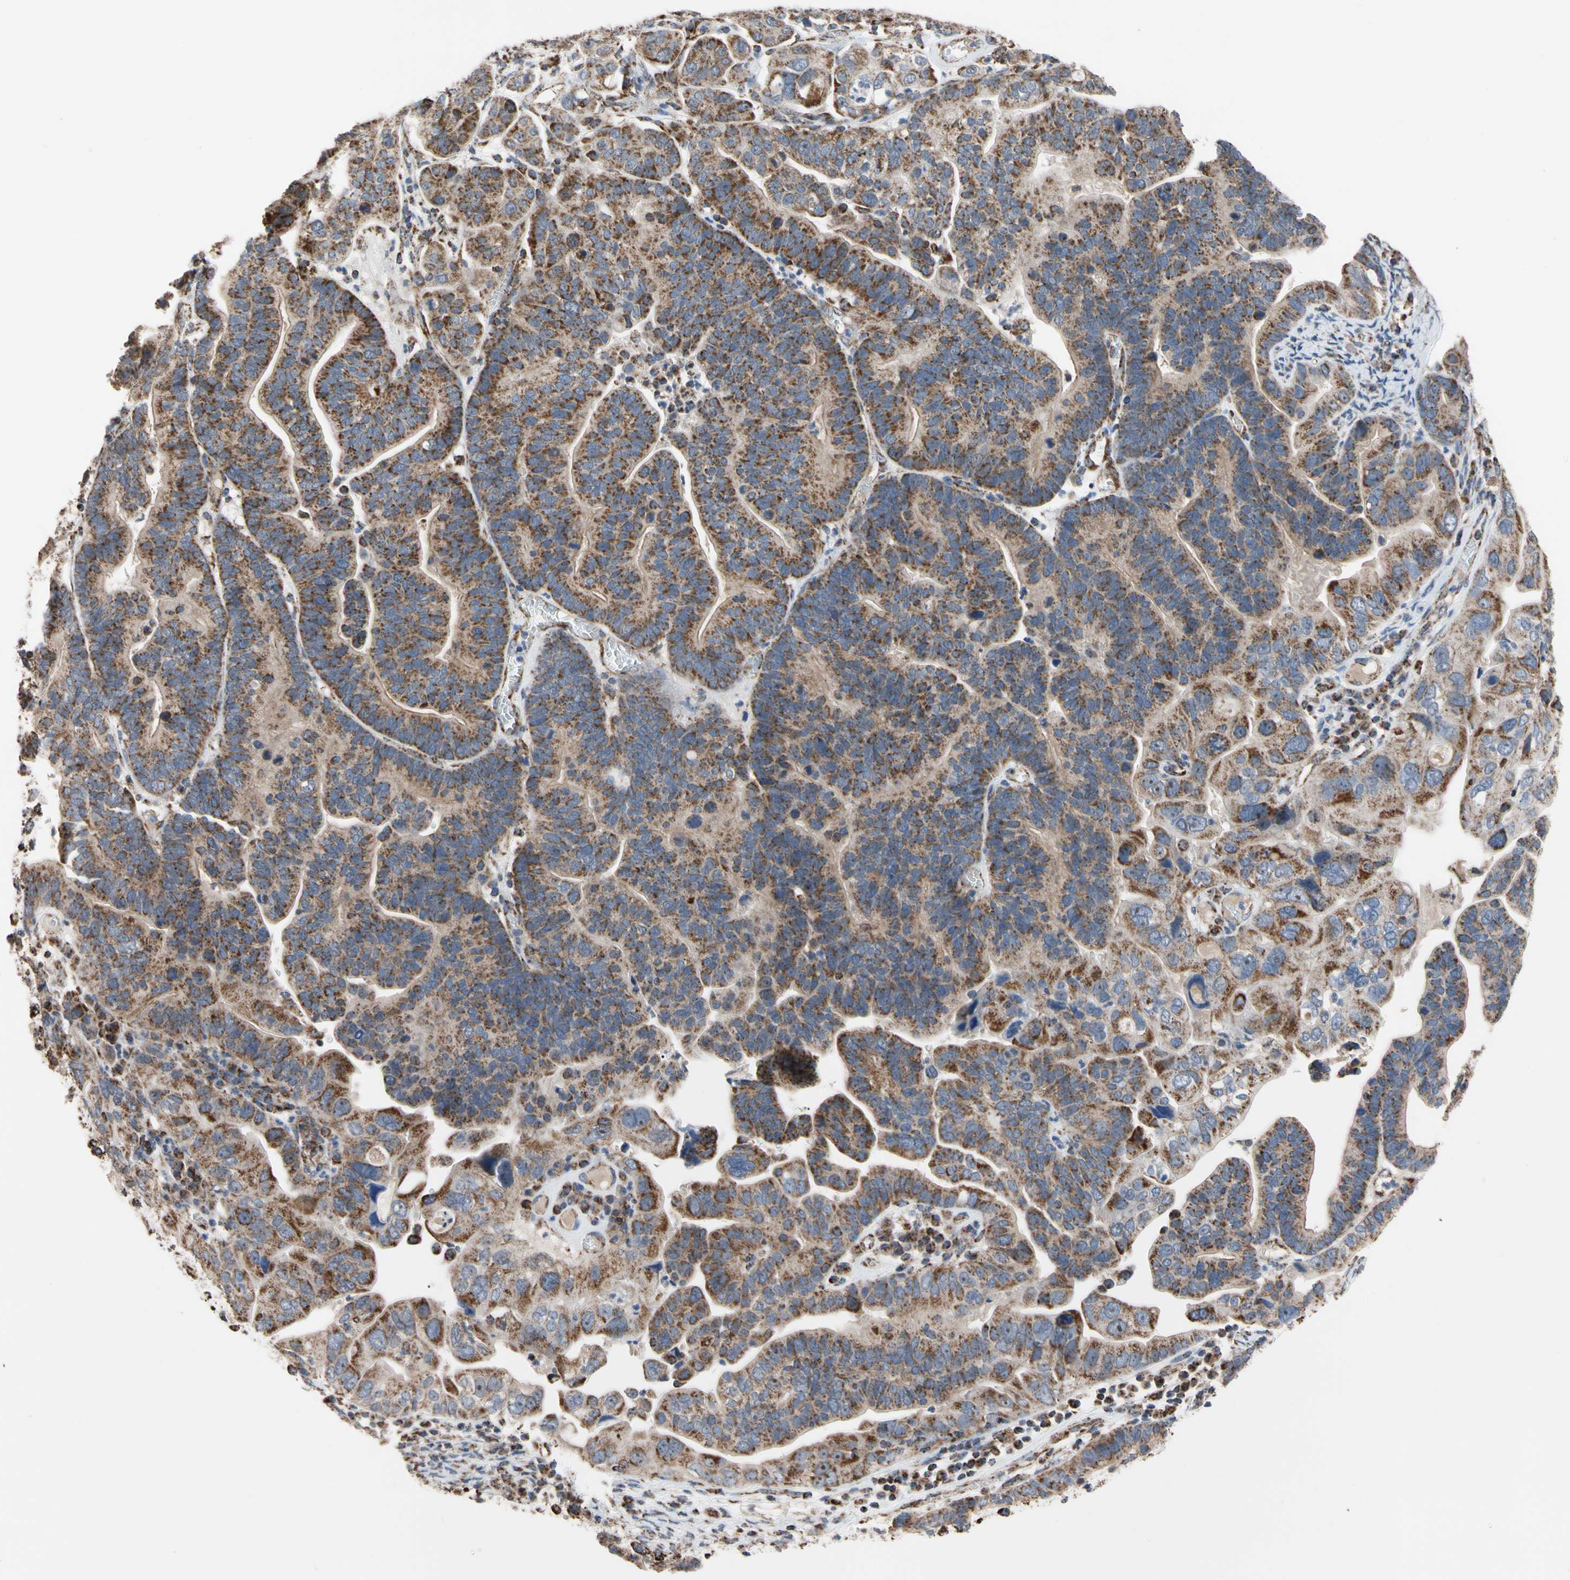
{"staining": {"intensity": "moderate", "quantity": ">75%", "location": "cytoplasmic/membranous"}, "tissue": "ovarian cancer", "cell_type": "Tumor cells", "image_type": "cancer", "snomed": [{"axis": "morphology", "description": "Cystadenocarcinoma, serous, NOS"}, {"axis": "topography", "description": "Ovary"}], "caption": "This is an image of IHC staining of ovarian cancer, which shows moderate expression in the cytoplasmic/membranous of tumor cells.", "gene": "FAM110B", "patient": {"sex": "female", "age": 56}}